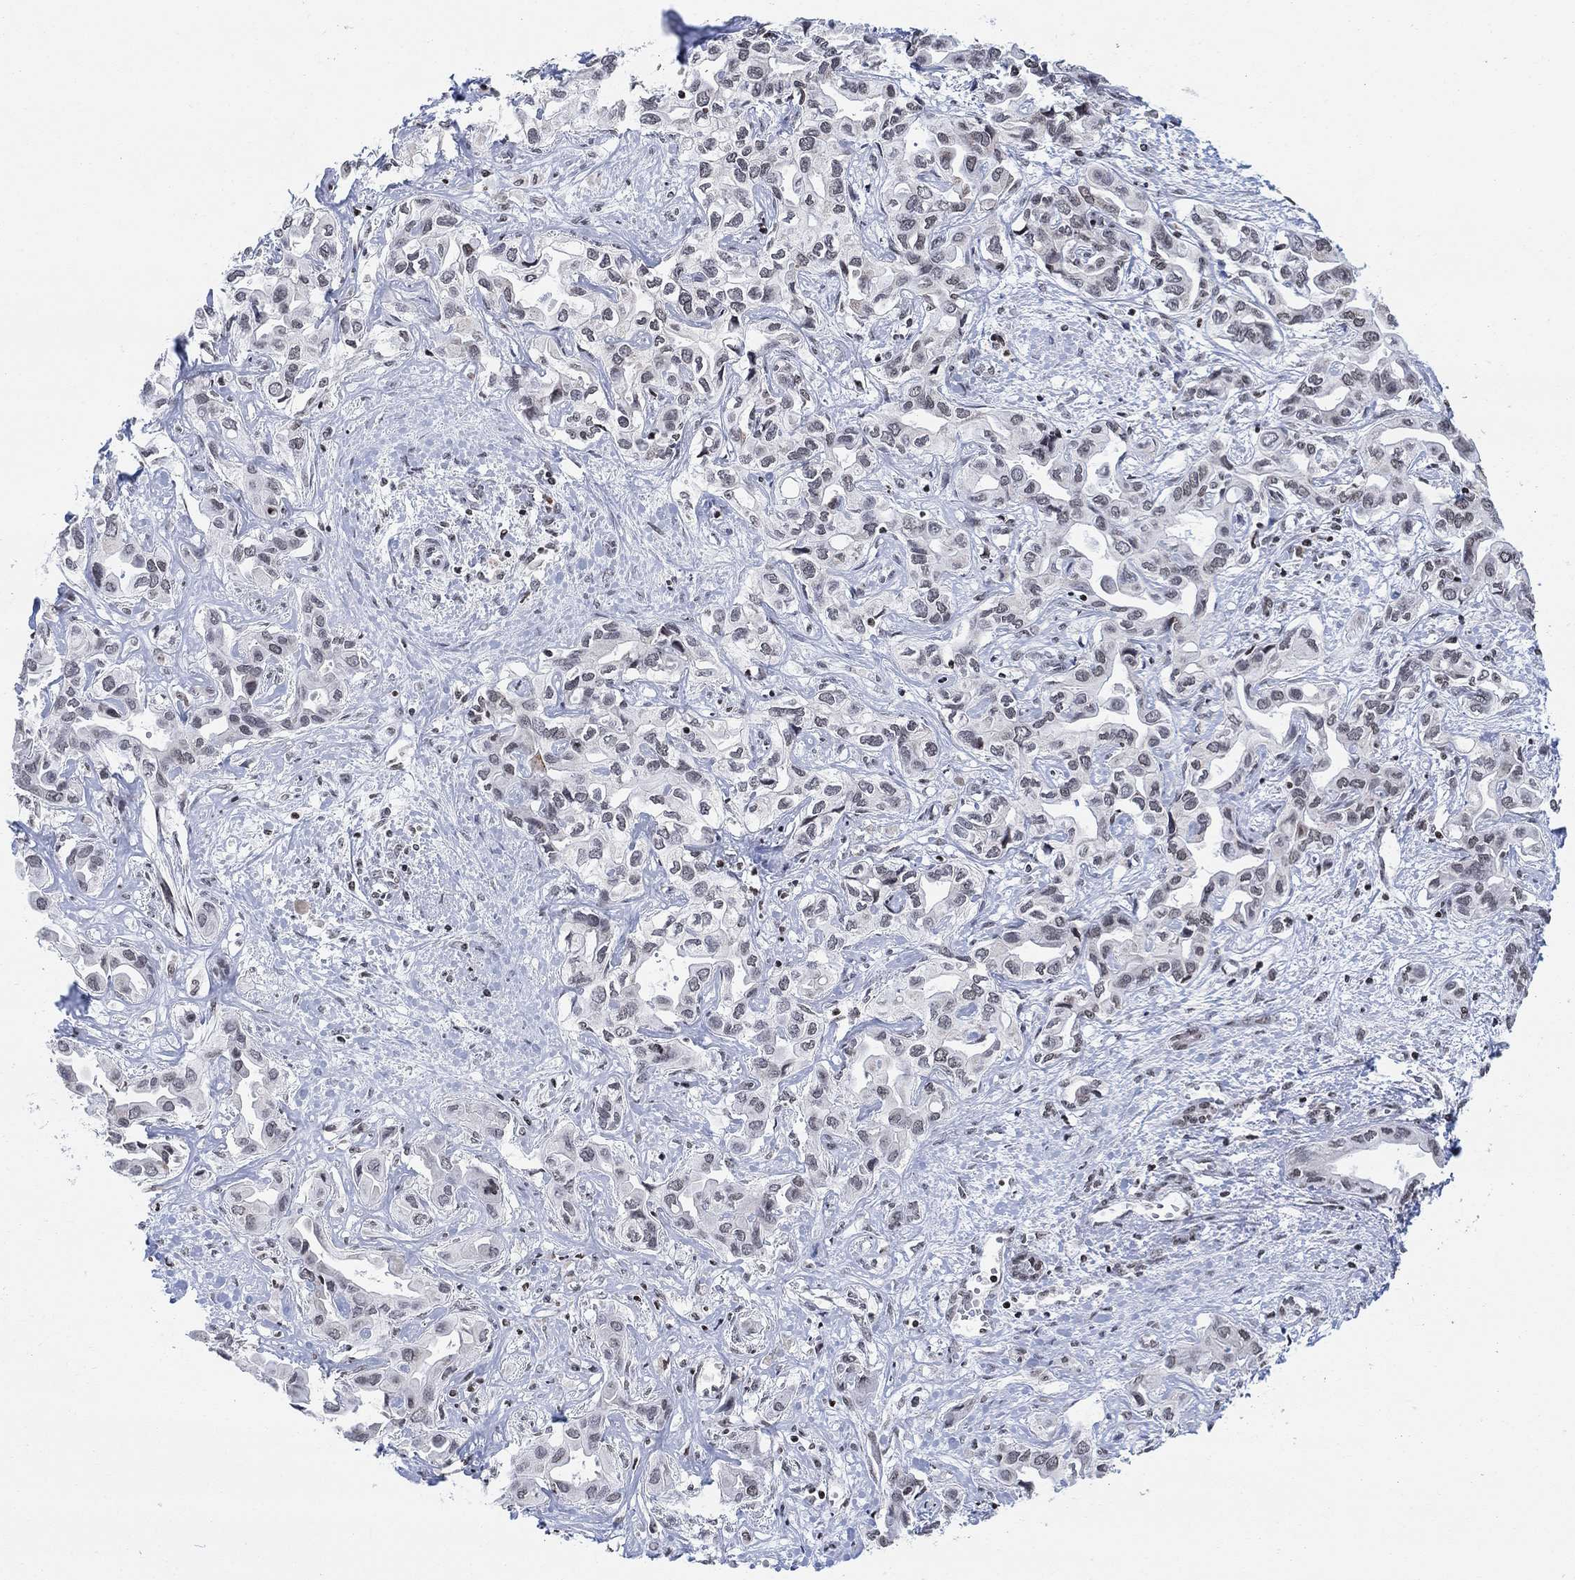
{"staining": {"intensity": "negative", "quantity": "none", "location": "none"}, "tissue": "liver cancer", "cell_type": "Tumor cells", "image_type": "cancer", "snomed": [{"axis": "morphology", "description": "Cholangiocarcinoma"}, {"axis": "topography", "description": "Liver"}], "caption": "Tumor cells show no significant positivity in cholangiocarcinoma (liver).", "gene": "ABHD14A", "patient": {"sex": "female", "age": 64}}